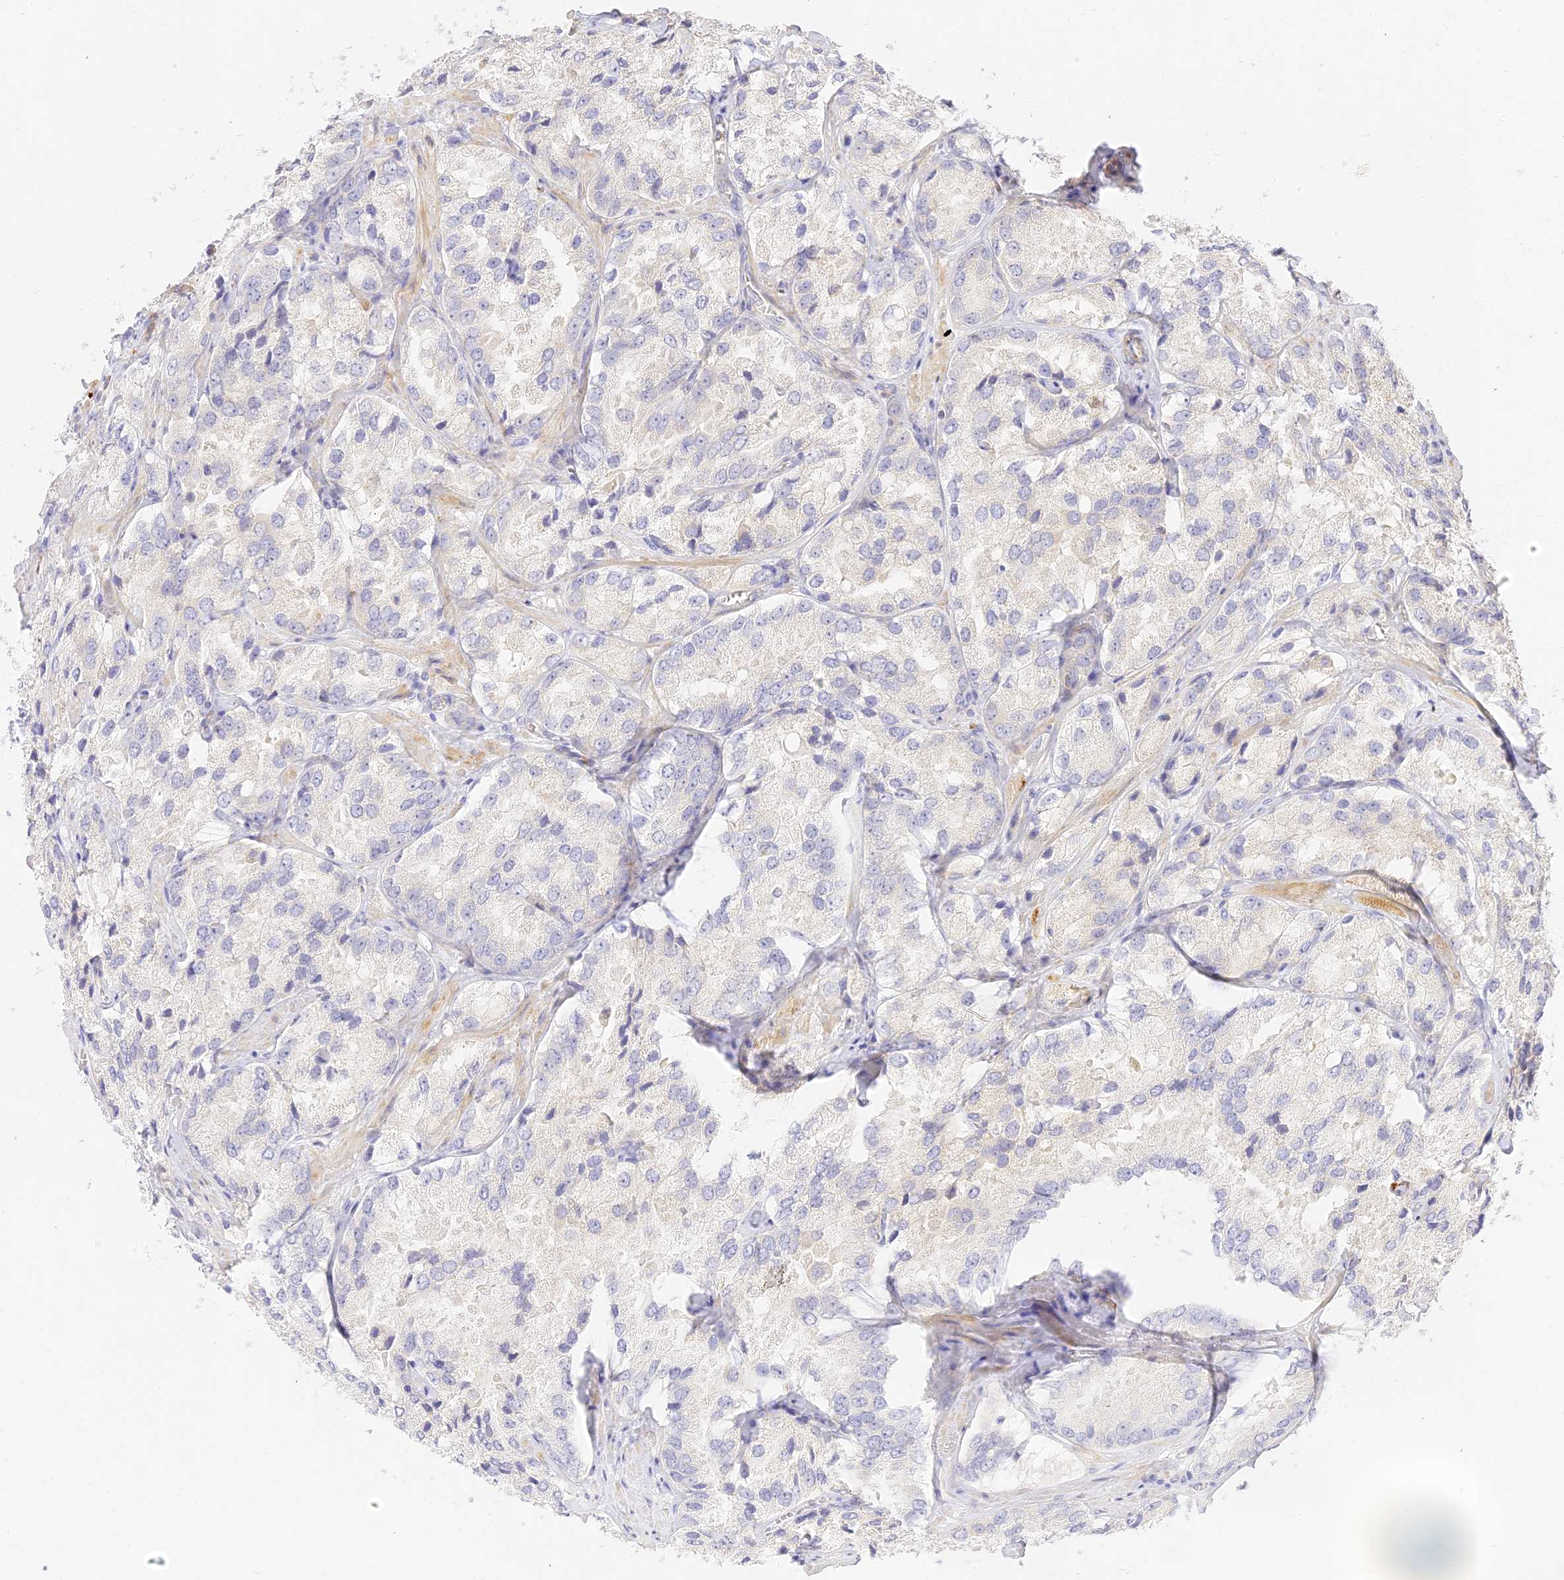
{"staining": {"intensity": "negative", "quantity": "none", "location": "none"}, "tissue": "prostate cancer", "cell_type": "Tumor cells", "image_type": "cancer", "snomed": [{"axis": "morphology", "description": "Adenocarcinoma, High grade"}, {"axis": "topography", "description": "Prostate"}], "caption": "Adenocarcinoma (high-grade) (prostate) was stained to show a protein in brown. There is no significant positivity in tumor cells. The staining is performed using DAB brown chromogen with nuclei counter-stained in using hematoxylin.", "gene": "LRRC15", "patient": {"sex": "male", "age": 66}}